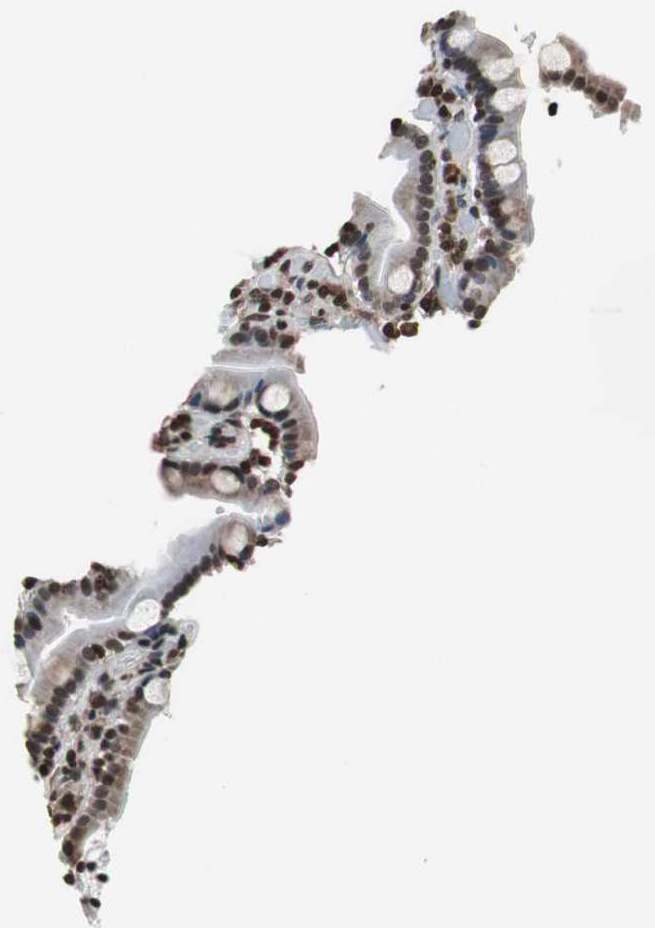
{"staining": {"intensity": "moderate", "quantity": ">75%", "location": "nuclear"}, "tissue": "duodenum", "cell_type": "Glandular cells", "image_type": "normal", "snomed": [{"axis": "morphology", "description": "Normal tissue, NOS"}, {"axis": "topography", "description": "Duodenum"}], "caption": "The immunohistochemical stain shows moderate nuclear staining in glandular cells of unremarkable duodenum. The staining is performed using DAB brown chromogen to label protein expression. The nuclei are counter-stained blue using hematoxylin.", "gene": "REST", "patient": {"sex": "female", "age": 53}}